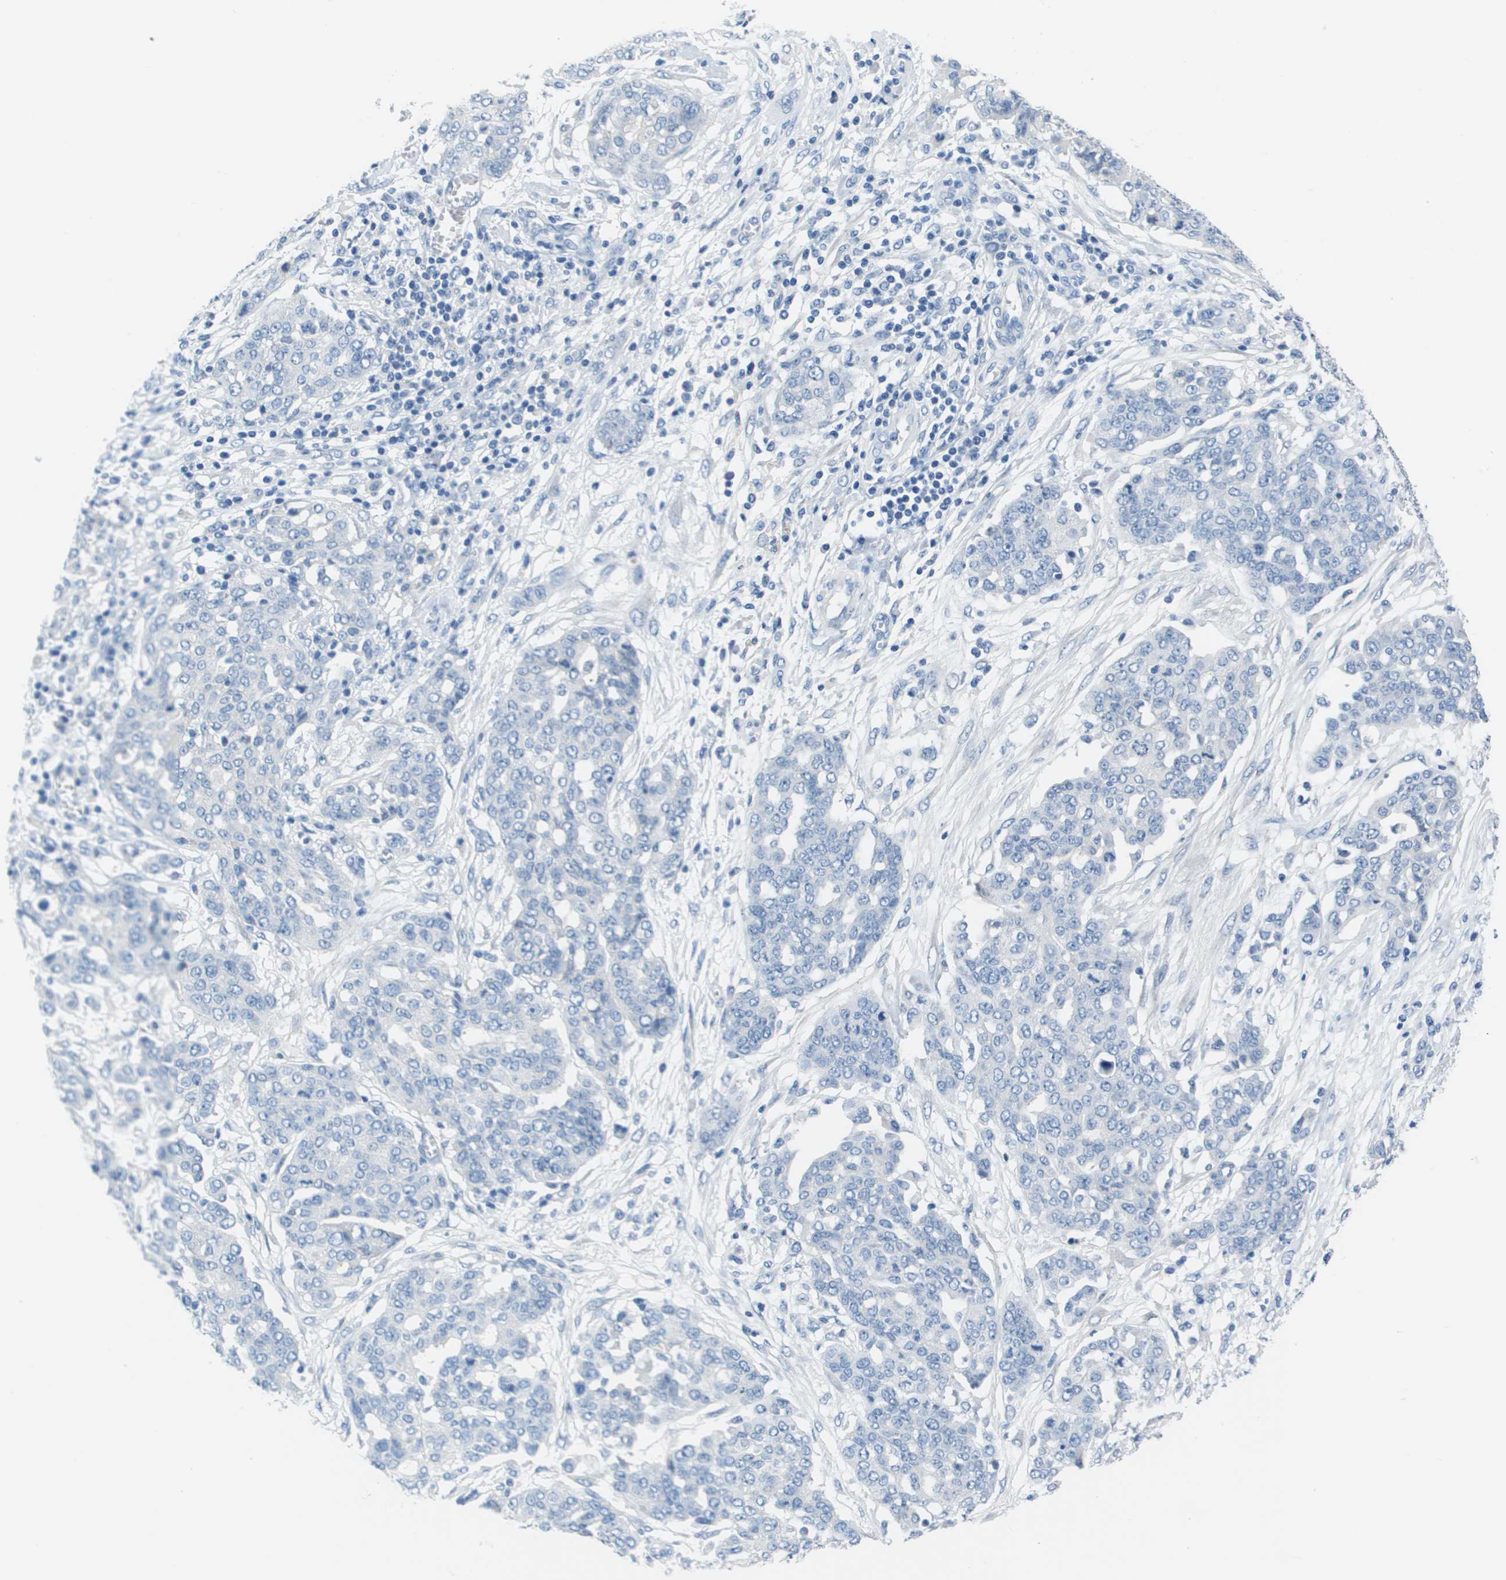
{"staining": {"intensity": "negative", "quantity": "none", "location": "none"}, "tissue": "ovarian cancer", "cell_type": "Tumor cells", "image_type": "cancer", "snomed": [{"axis": "morphology", "description": "Cystadenocarcinoma, serous, NOS"}, {"axis": "topography", "description": "Soft tissue"}, {"axis": "topography", "description": "Ovary"}], "caption": "Tumor cells show no significant positivity in ovarian cancer.", "gene": "NCS1", "patient": {"sex": "female", "age": 57}}